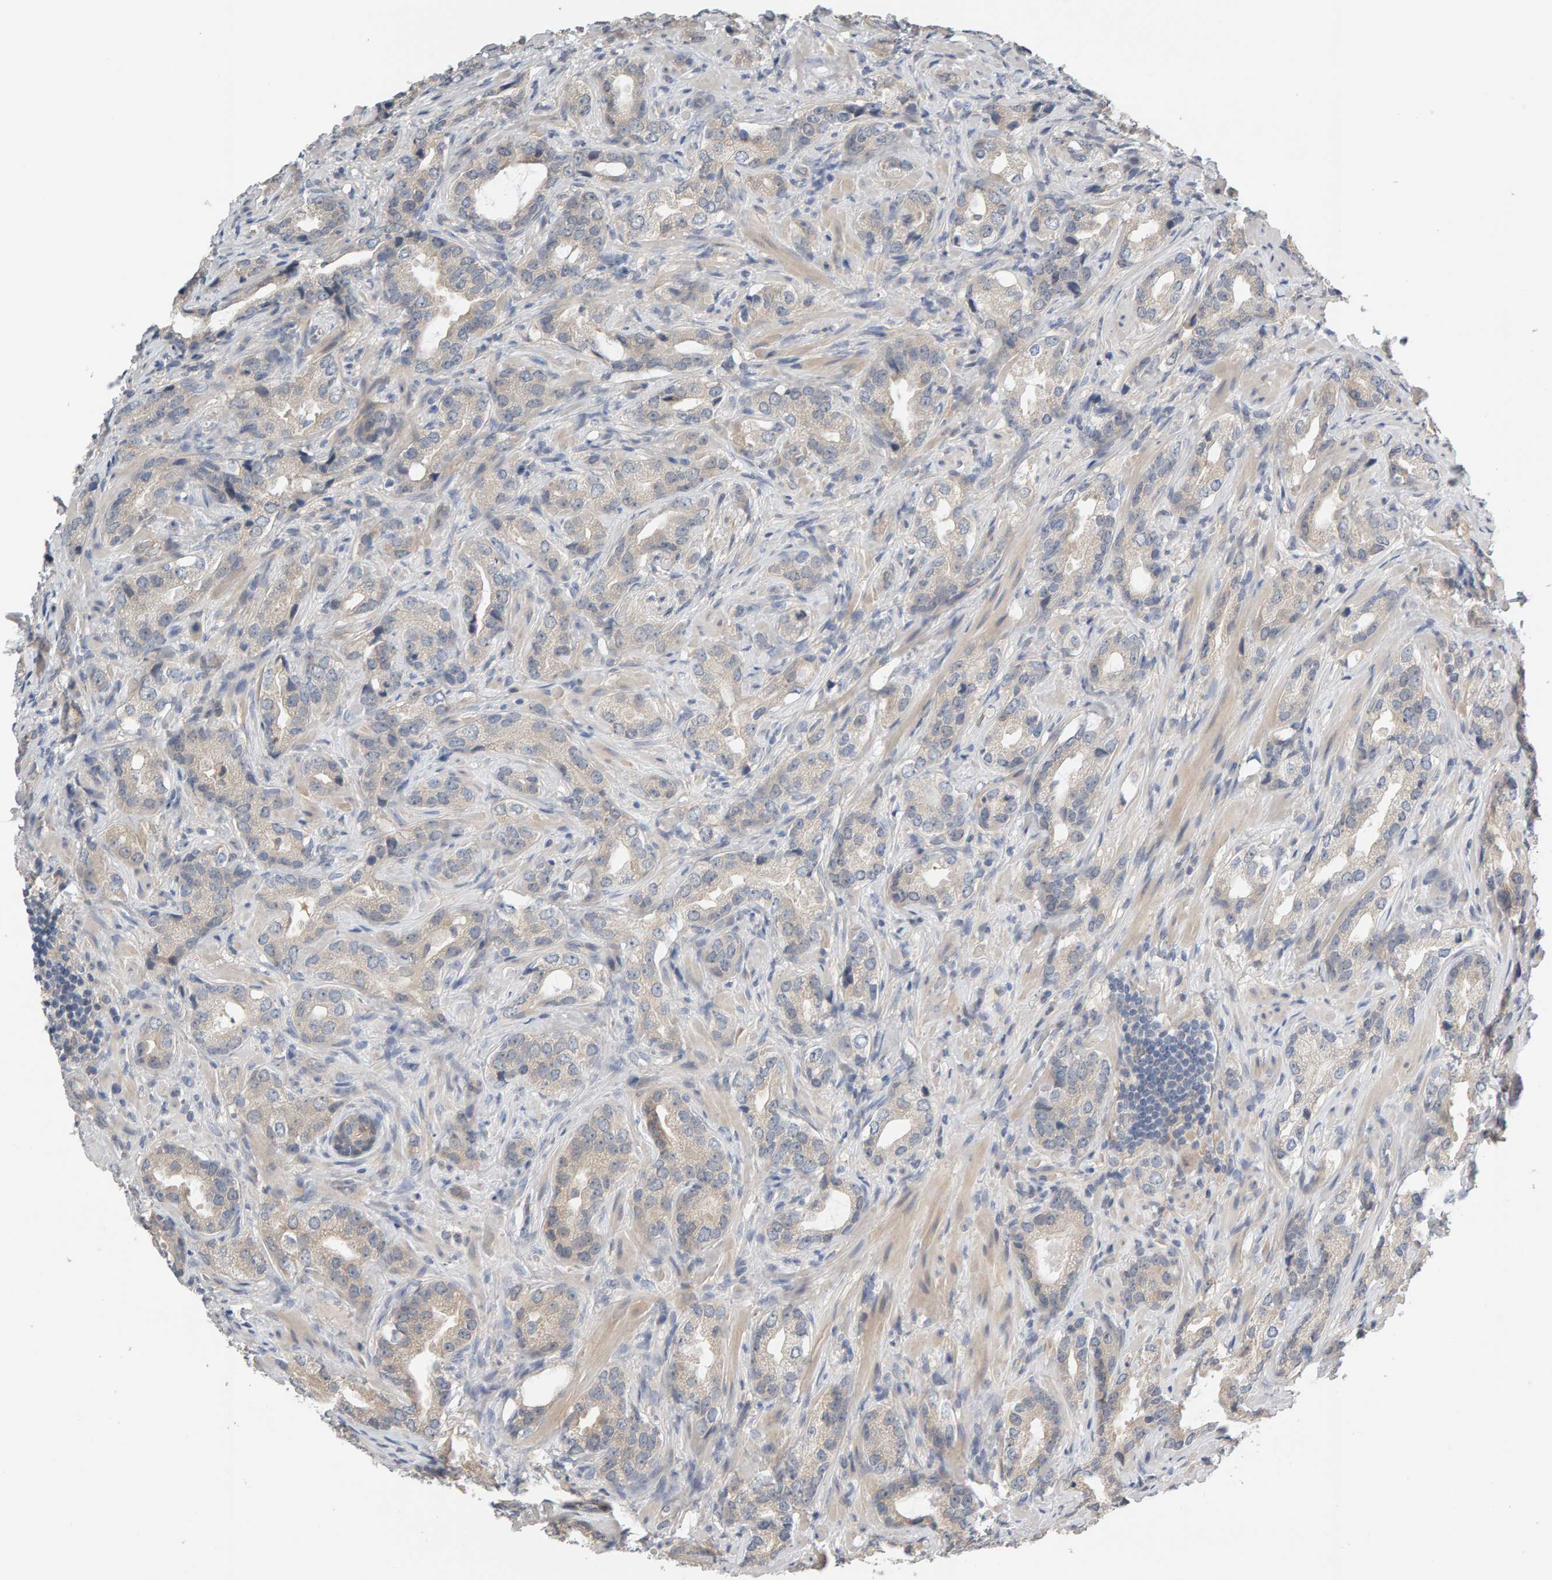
{"staining": {"intensity": "weak", "quantity": "<25%", "location": "cytoplasmic/membranous"}, "tissue": "prostate cancer", "cell_type": "Tumor cells", "image_type": "cancer", "snomed": [{"axis": "morphology", "description": "Adenocarcinoma, High grade"}, {"axis": "topography", "description": "Prostate"}], "caption": "The image displays no significant expression in tumor cells of adenocarcinoma (high-grade) (prostate).", "gene": "GFUS", "patient": {"sex": "male", "age": 63}}